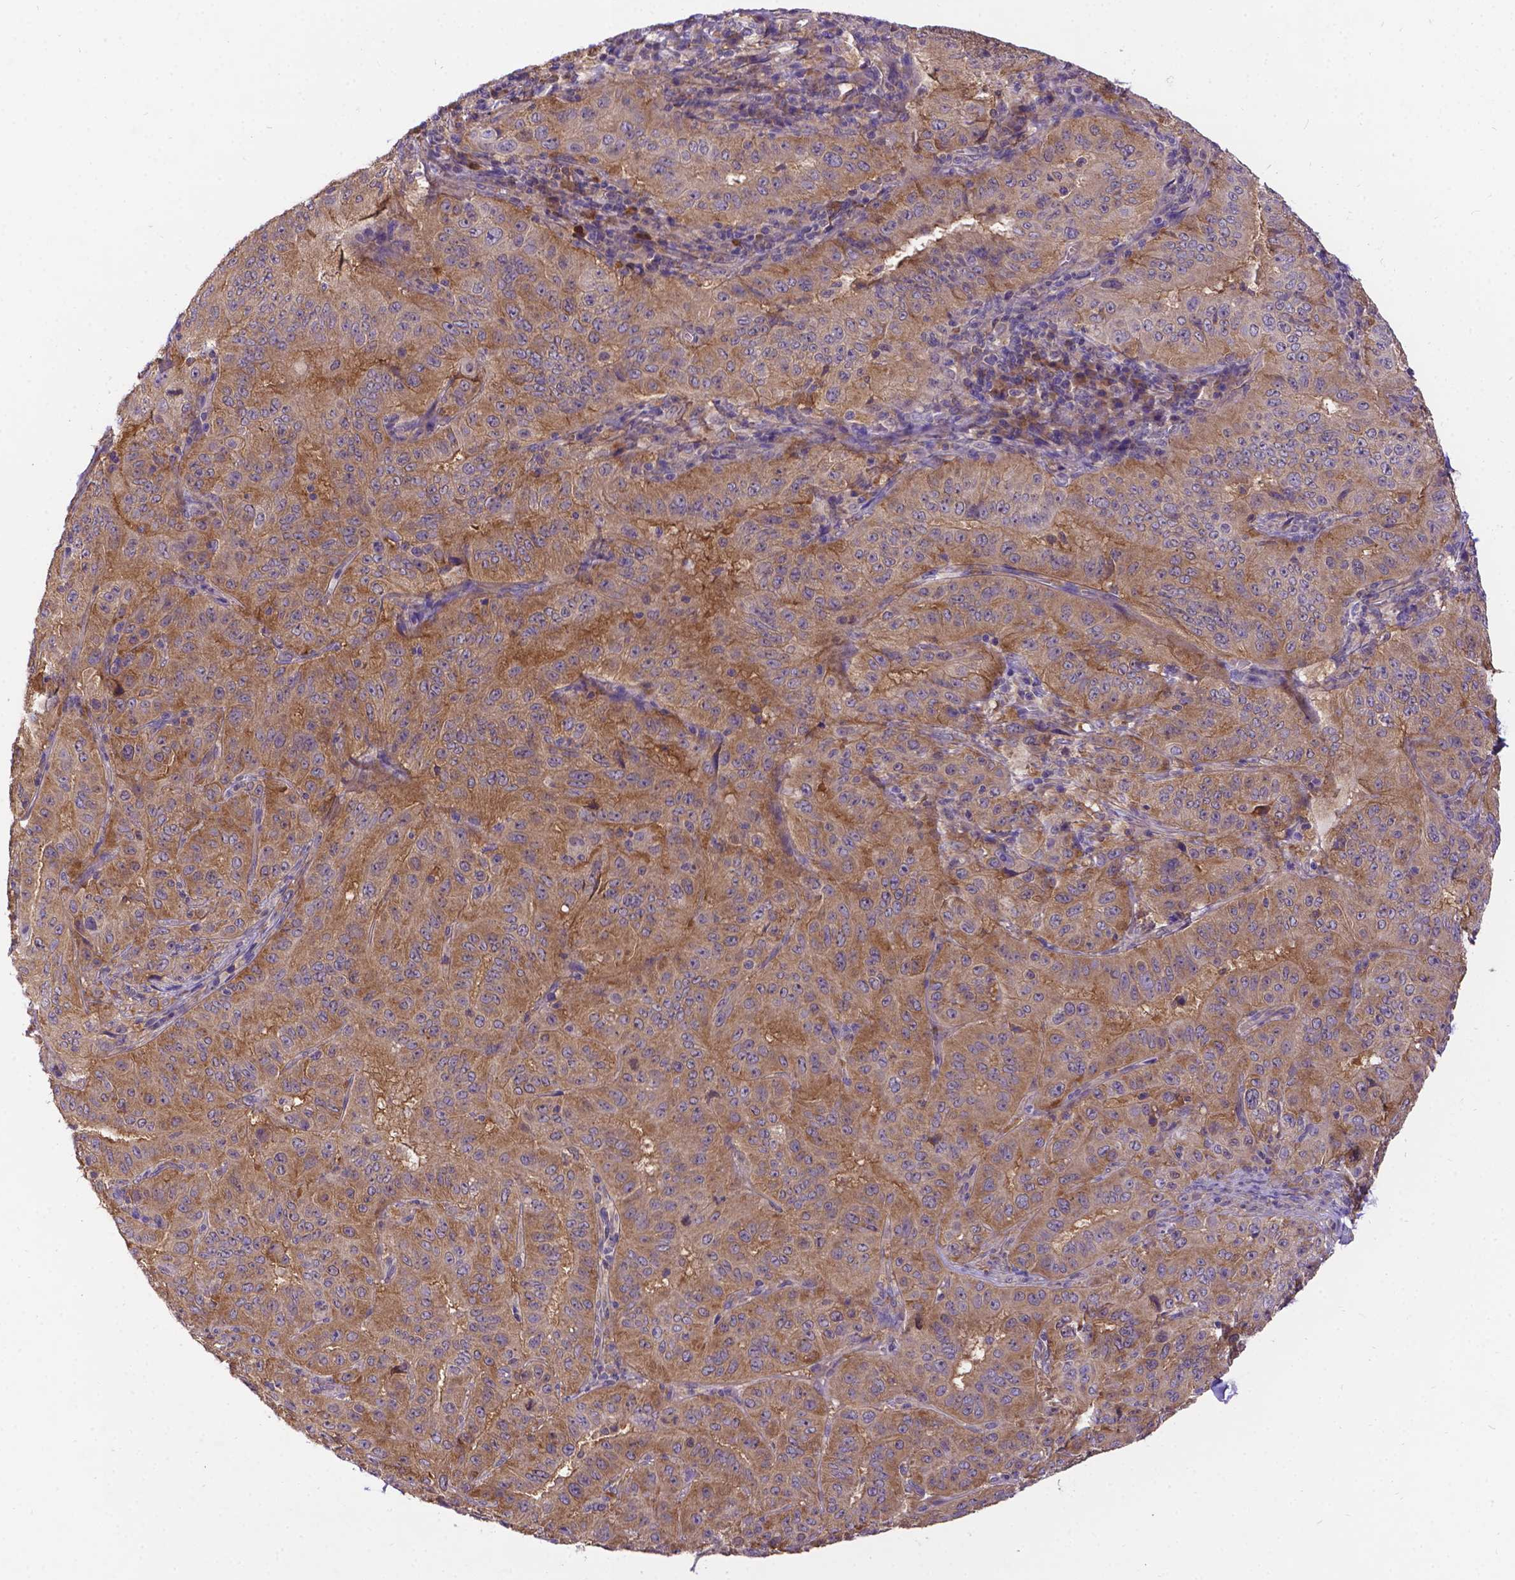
{"staining": {"intensity": "moderate", "quantity": ">75%", "location": "cytoplasmic/membranous"}, "tissue": "pancreatic cancer", "cell_type": "Tumor cells", "image_type": "cancer", "snomed": [{"axis": "morphology", "description": "Adenocarcinoma, NOS"}, {"axis": "topography", "description": "Pancreas"}], "caption": "Human pancreatic cancer stained with a protein marker exhibits moderate staining in tumor cells.", "gene": "DENND6A", "patient": {"sex": "male", "age": 63}}